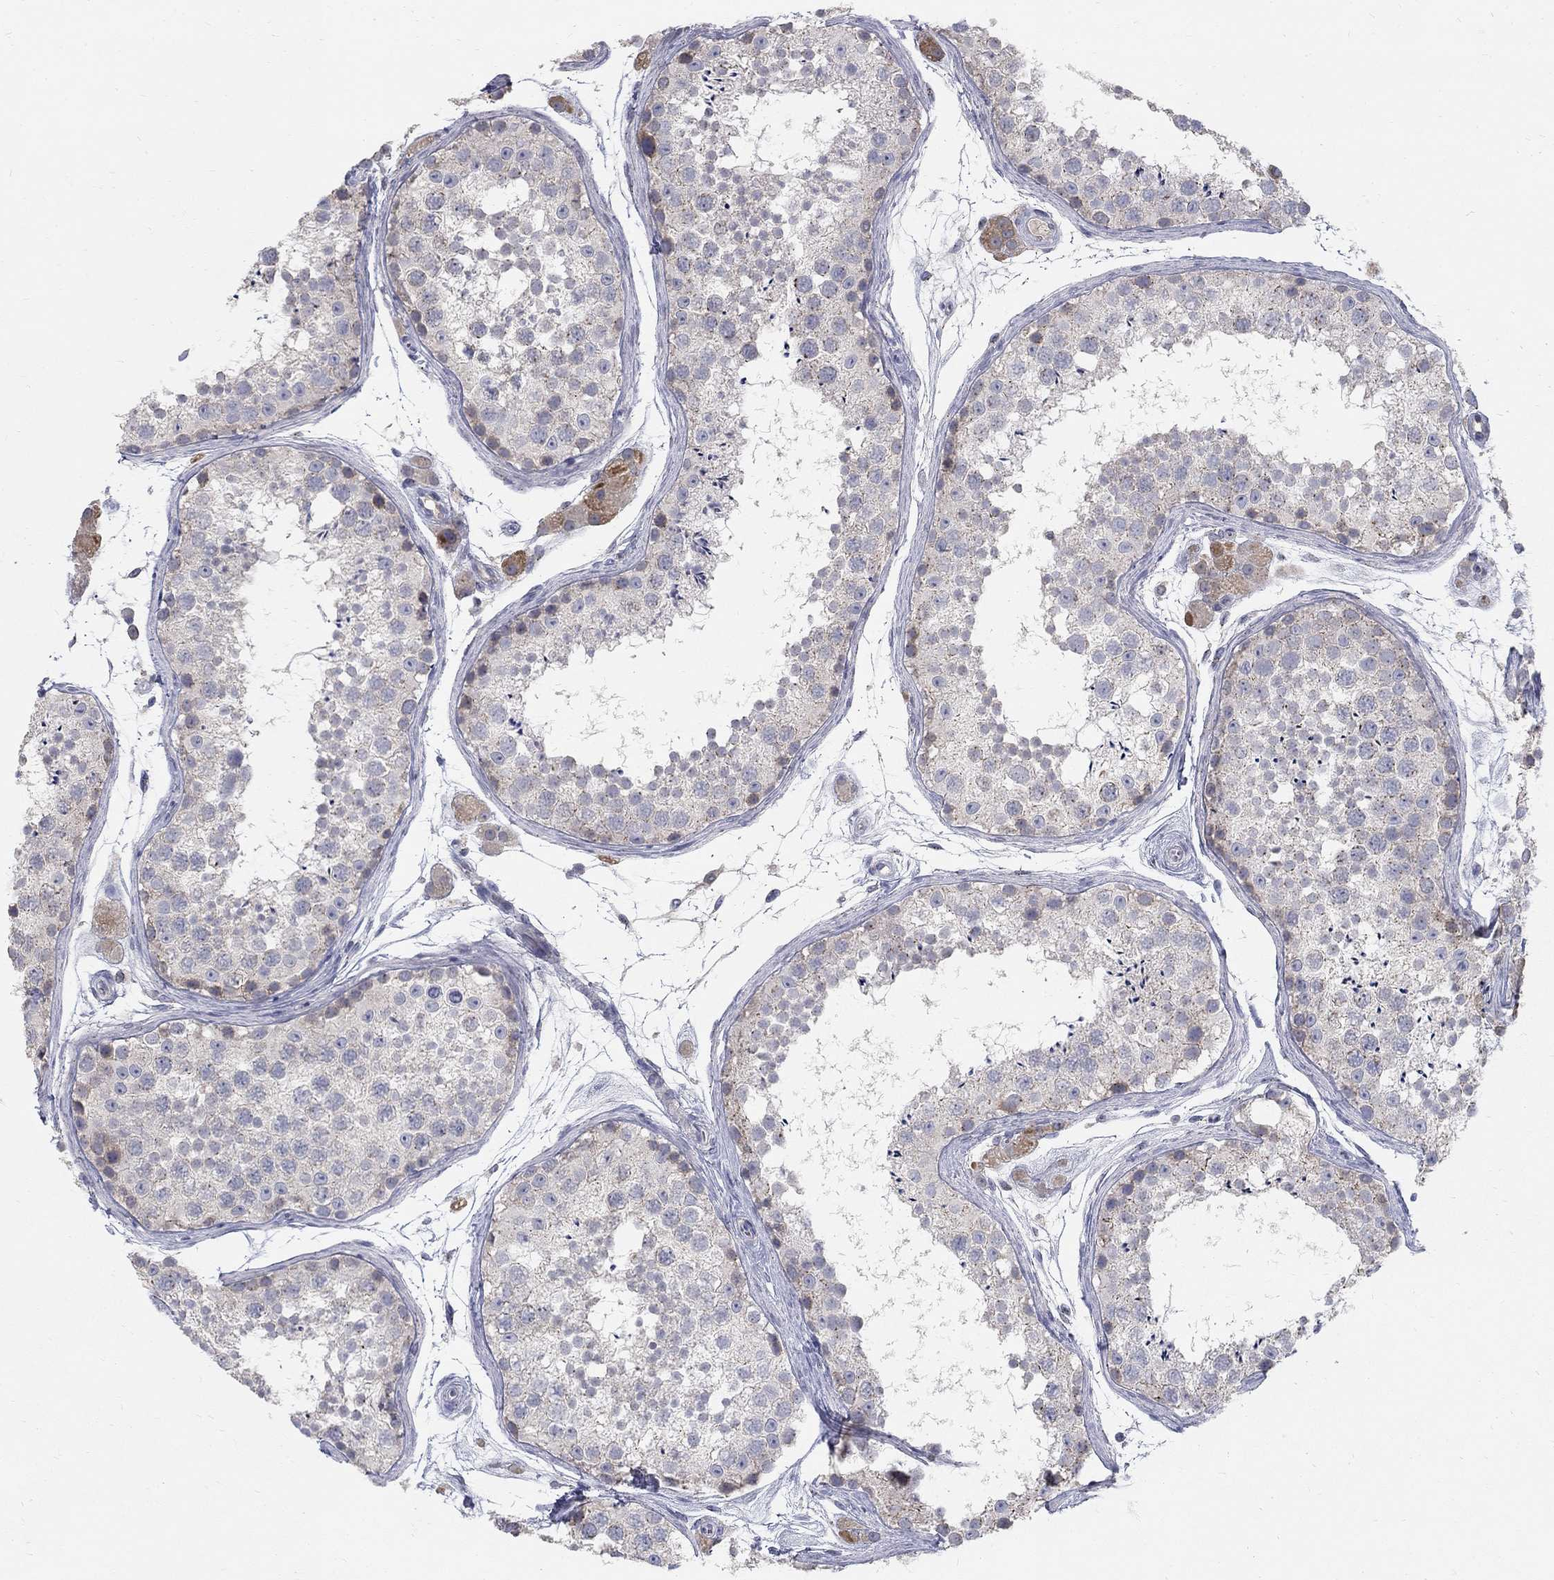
{"staining": {"intensity": "negative", "quantity": "none", "location": "none"}, "tissue": "testis", "cell_type": "Cells in seminiferous ducts", "image_type": "normal", "snomed": [{"axis": "morphology", "description": "Normal tissue, NOS"}, {"axis": "topography", "description": "Testis"}], "caption": "An immunohistochemistry (IHC) image of benign testis is shown. There is no staining in cells in seminiferous ducts of testis. (DAB (3,3'-diaminobenzidine) IHC with hematoxylin counter stain).", "gene": "PANK3", "patient": {"sex": "male", "age": 41}}